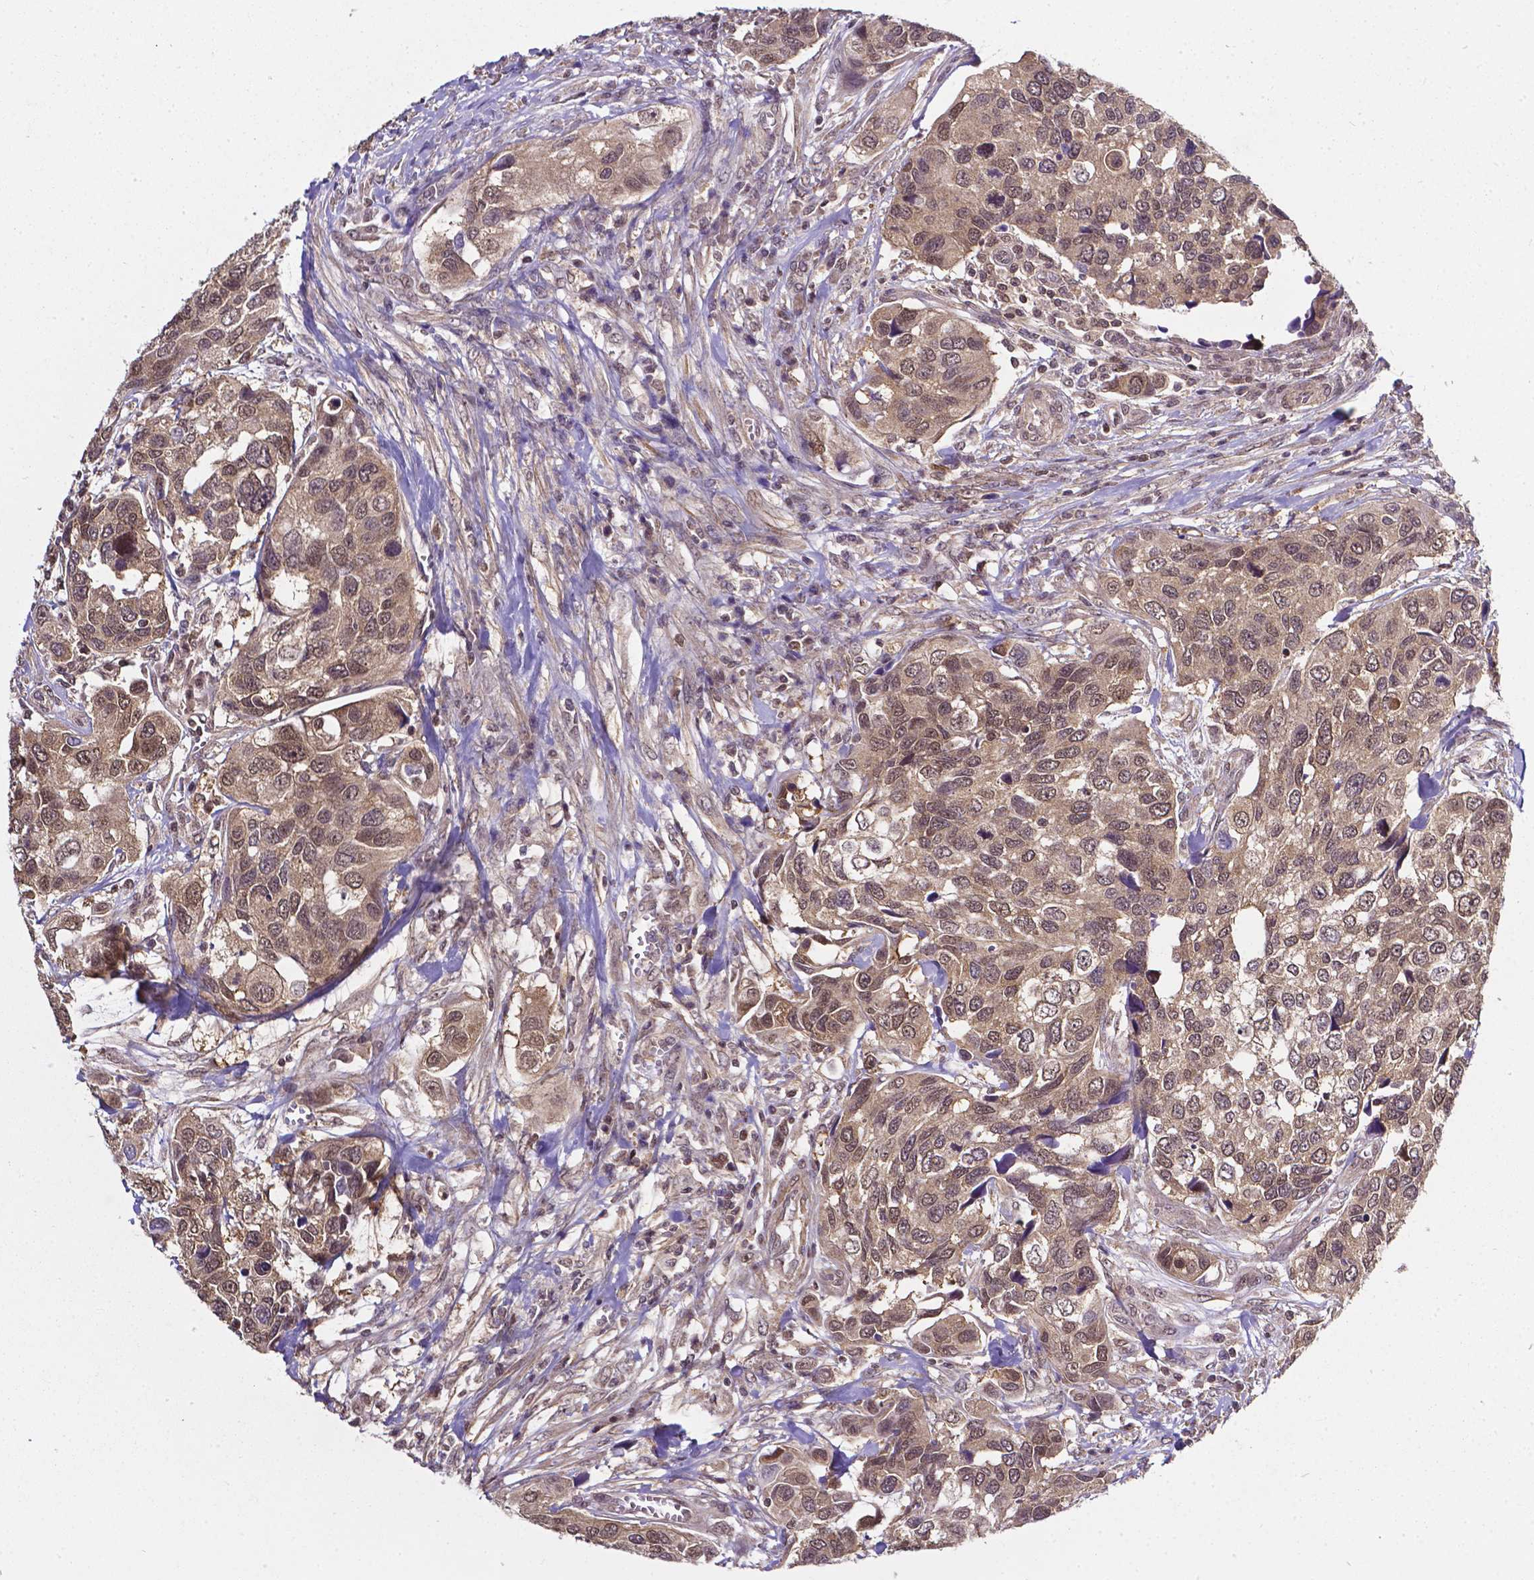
{"staining": {"intensity": "weak", "quantity": ">75%", "location": "cytoplasmic/membranous,nuclear"}, "tissue": "urothelial cancer", "cell_type": "Tumor cells", "image_type": "cancer", "snomed": [{"axis": "morphology", "description": "Urothelial carcinoma, High grade"}, {"axis": "topography", "description": "Urinary bladder"}], "caption": "High-grade urothelial carcinoma stained for a protein demonstrates weak cytoplasmic/membranous and nuclear positivity in tumor cells. (IHC, brightfield microscopy, high magnification).", "gene": "OTUB1", "patient": {"sex": "male", "age": 60}}